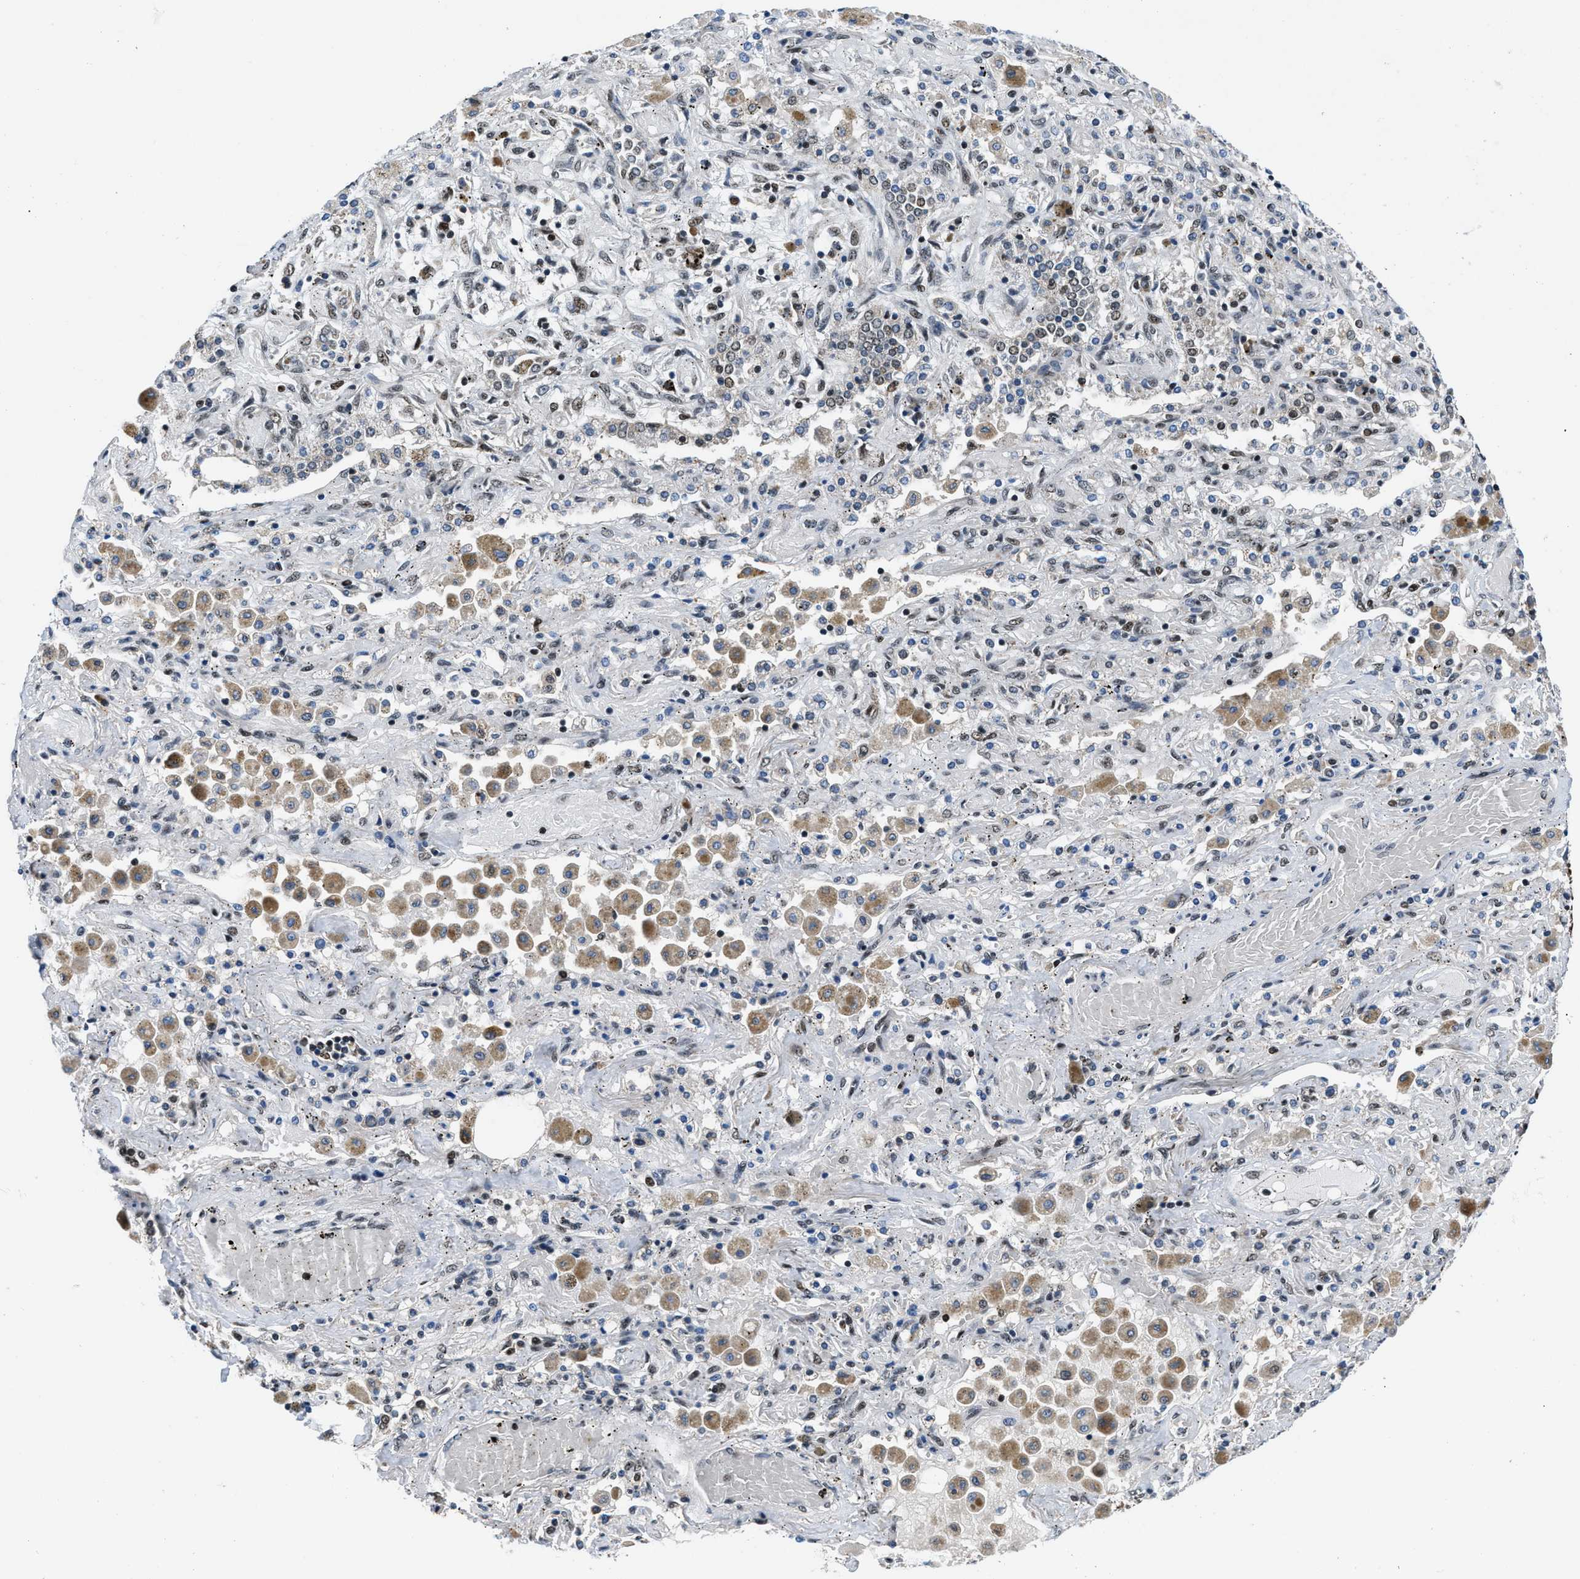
{"staining": {"intensity": "moderate", "quantity": "<25%", "location": "nuclear"}, "tissue": "lung cancer", "cell_type": "Tumor cells", "image_type": "cancer", "snomed": [{"axis": "morphology", "description": "Squamous cell carcinoma, NOS"}, {"axis": "topography", "description": "Lung"}], "caption": "Human lung cancer (squamous cell carcinoma) stained with a brown dye demonstrates moderate nuclear positive expression in about <25% of tumor cells.", "gene": "KDM3B", "patient": {"sex": "female", "age": 47}}